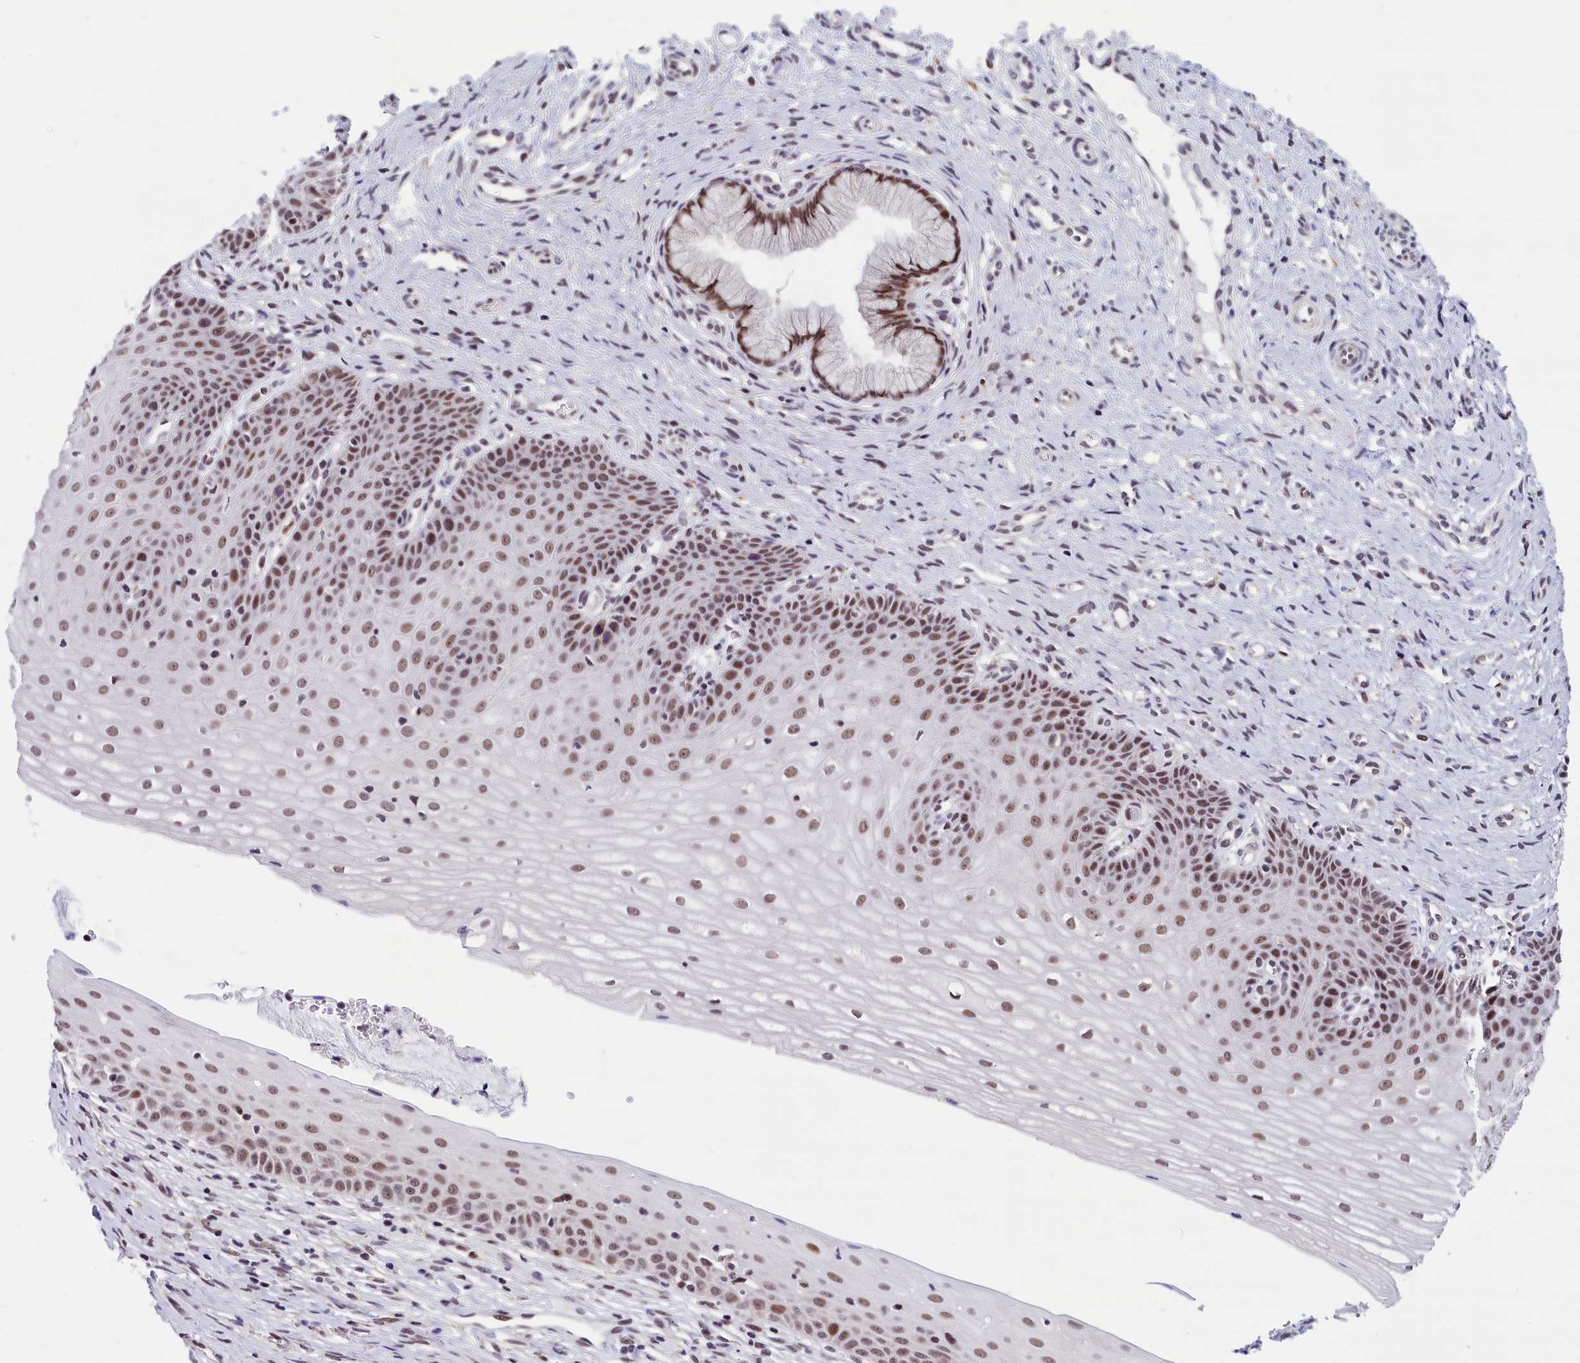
{"staining": {"intensity": "moderate", "quantity": ">75%", "location": "nuclear"}, "tissue": "cervix", "cell_type": "Glandular cells", "image_type": "normal", "snomed": [{"axis": "morphology", "description": "Normal tissue, NOS"}, {"axis": "topography", "description": "Cervix"}], "caption": "Approximately >75% of glandular cells in normal cervix exhibit moderate nuclear protein positivity as visualized by brown immunohistochemical staining.", "gene": "CDYL2", "patient": {"sex": "female", "age": 36}}